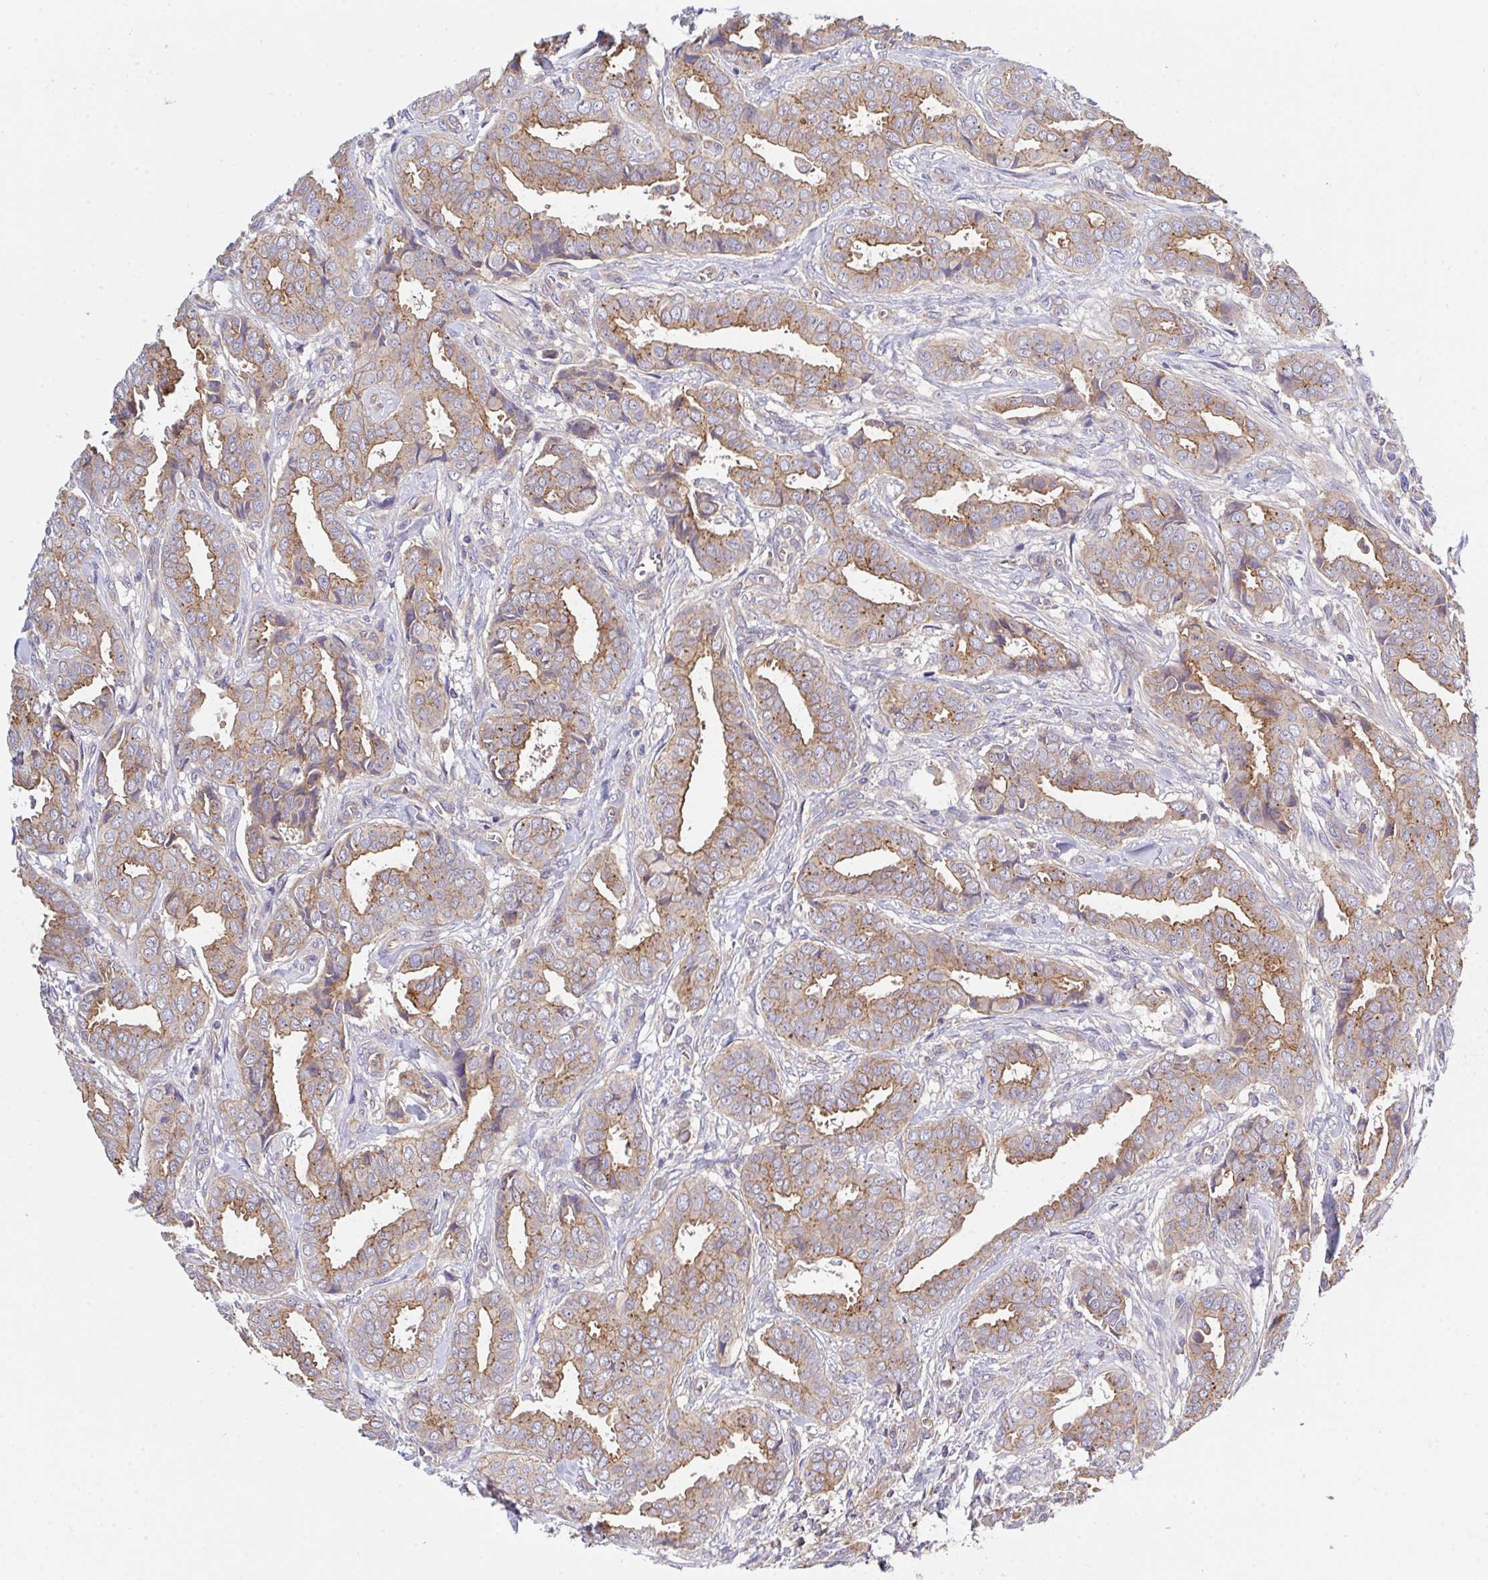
{"staining": {"intensity": "moderate", "quantity": ">75%", "location": "cytoplasmic/membranous"}, "tissue": "breast cancer", "cell_type": "Tumor cells", "image_type": "cancer", "snomed": [{"axis": "morphology", "description": "Duct carcinoma"}, {"axis": "topography", "description": "Breast"}], "caption": "About >75% of tumor cells in human breast cancer (intraductal carcinoma) demonstrate moderate cytoplasmic/membranous protein staining as visualized by brown immunohistochemical staining.", "gene": "C4orf36", "patient": {"sex": "female", "age": 45}}